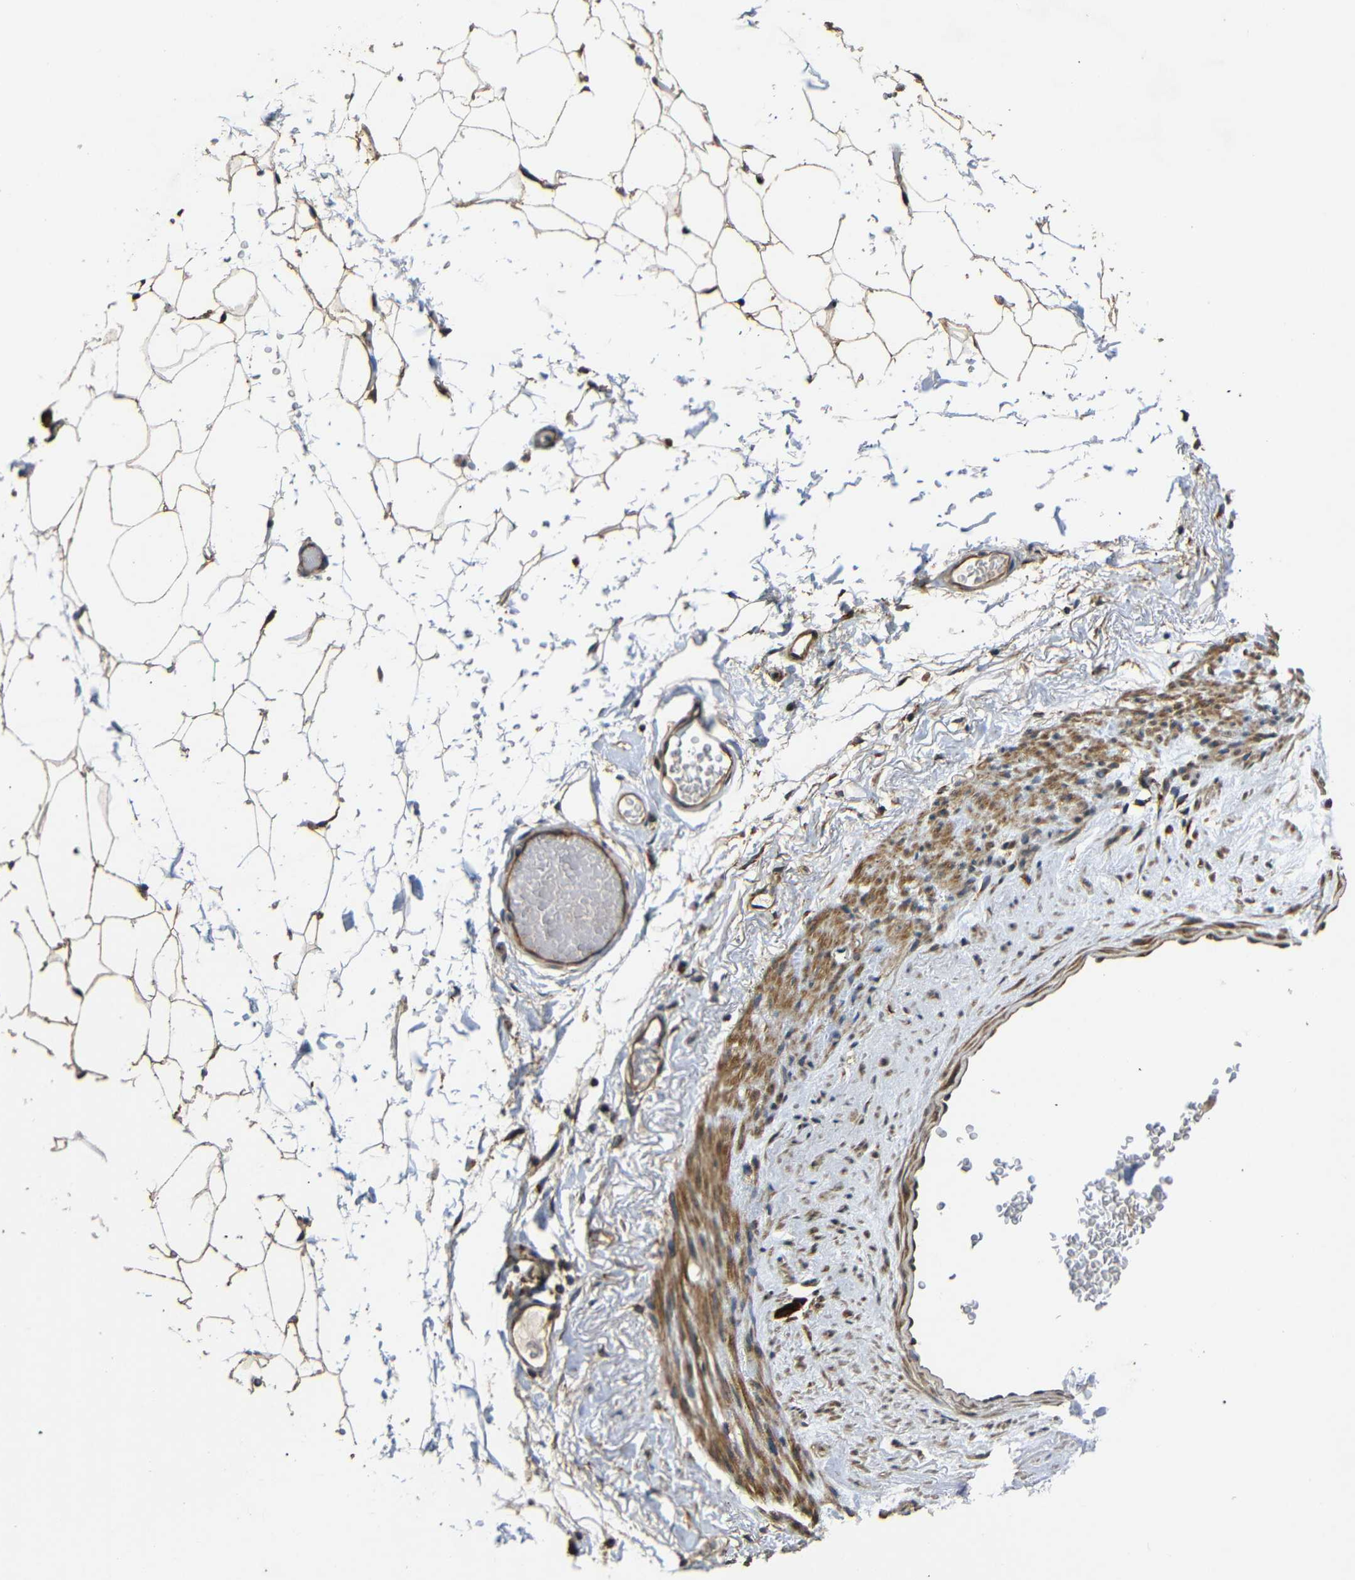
{"staining": {"intensity": "moderate", "quantity": ">75%", "location": "cytoplasmic/membranous"}, "tissue": "adipose tissue", "cell_type": "Adipocytes", "image_type": "normal", "snomed": [{"axis": "morphology", "description": "Normal tissue, NOS"}, {"axis": "topography", "description": "Breast"}, {"axis": "topography", "description": "Soft tissue"}], "caption": "An image of human adipose tissue stained for a protein demonstrates moderate cytoplasmic/membranous brown staining in adipocytes.", "gene": "KANK4", "patient": {"sex": "female", "age": 75}}